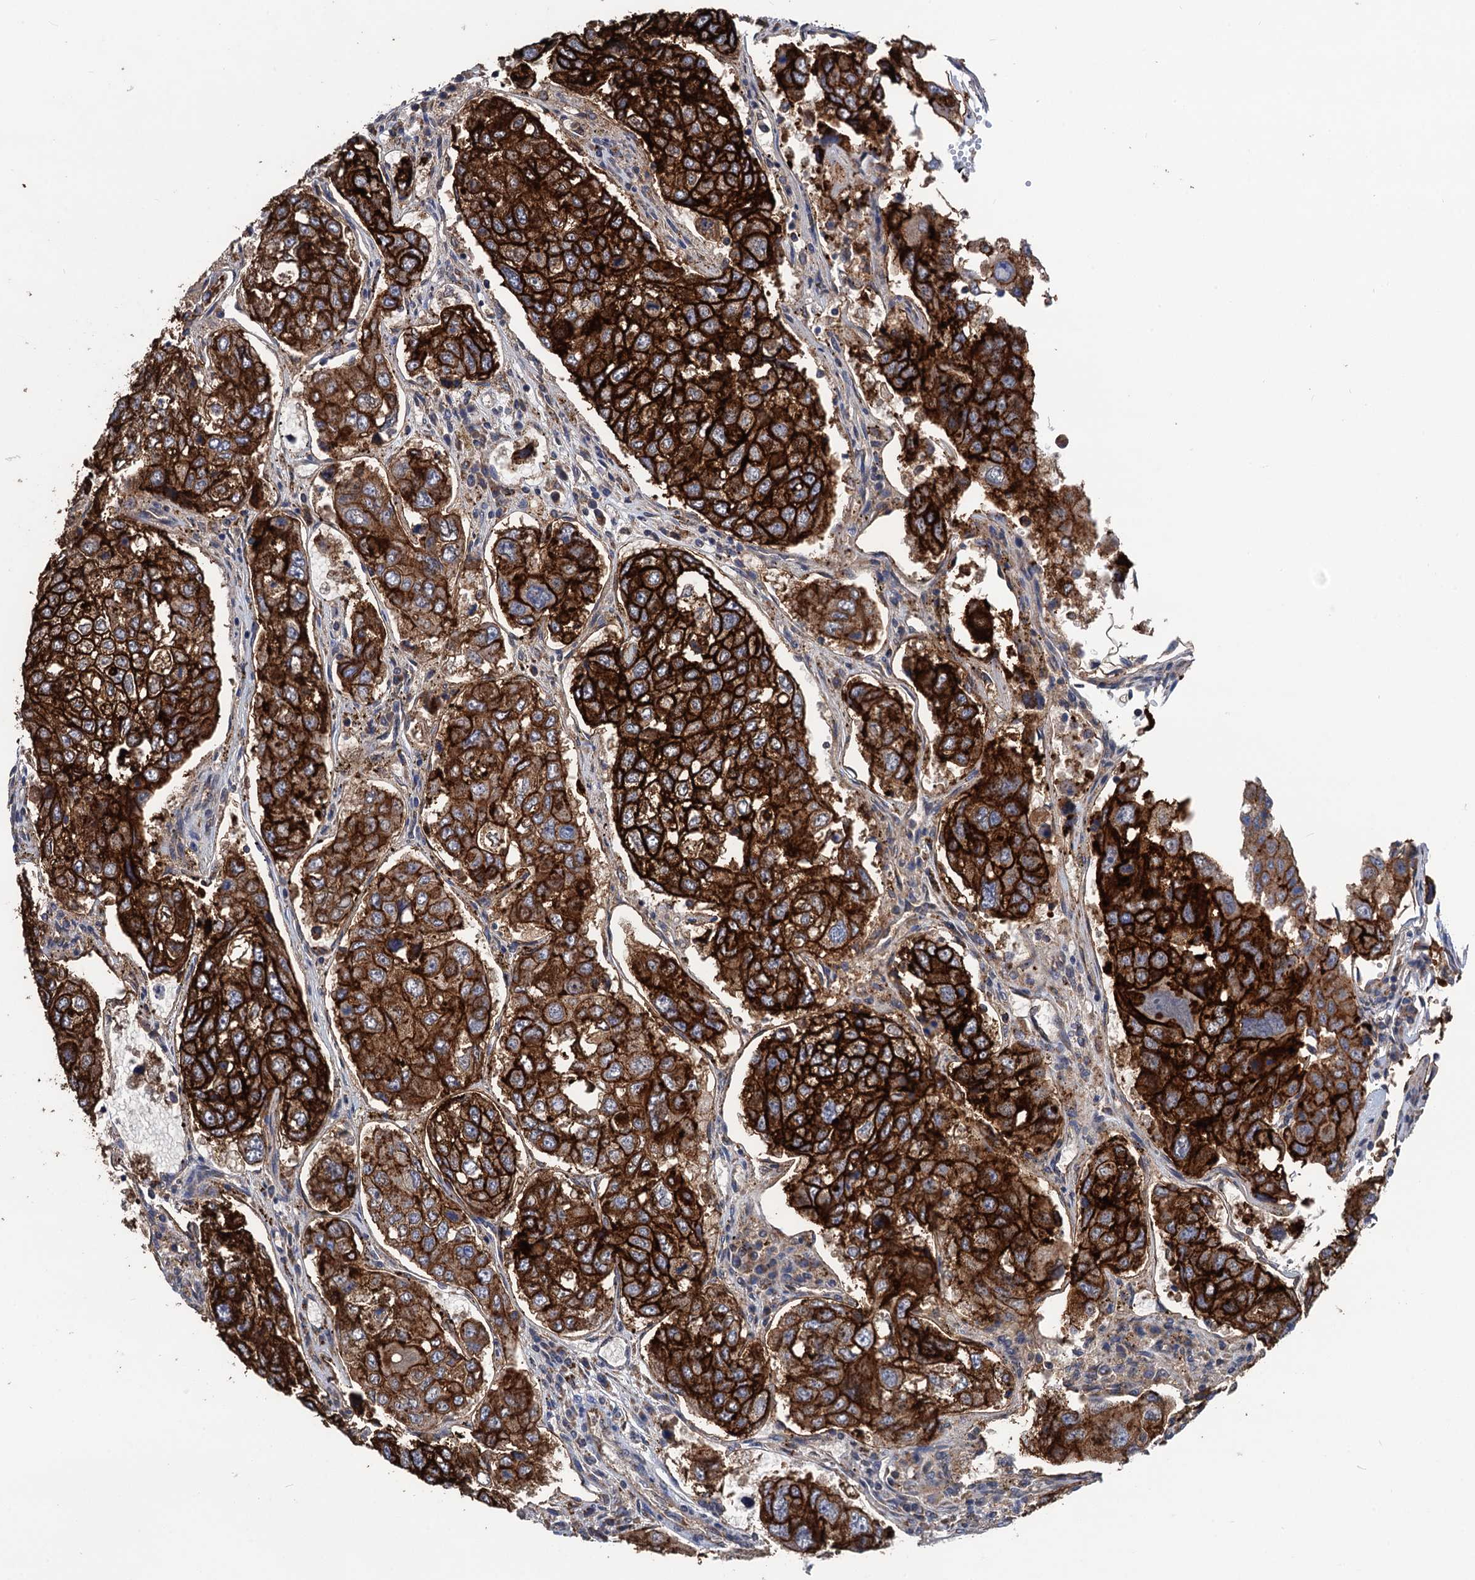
{"staining": {"intensity": "strong", "quantity": ">75%", "location": "cytoplasmic/membranous"}, "tissue": "urothelial cancer", "cell_type": "Tumor cells", "image_type": "cancer", "snomed": [{"axis": "morphology", "description": "Urothelial carcinoma, High grade"}, {"axis": "topography", "description": "Lymph node"}, {"axis": "topography", "description": "Urinary bladder"}], "caption": "Immunohistochemical staining of human urothelial cancer displays high levels of strong cytoplasmic/membranous protein expression in about >75% of tumor cells.", "gene": "DGLUCY", "patient": {"sex": "male", "age": 51}}